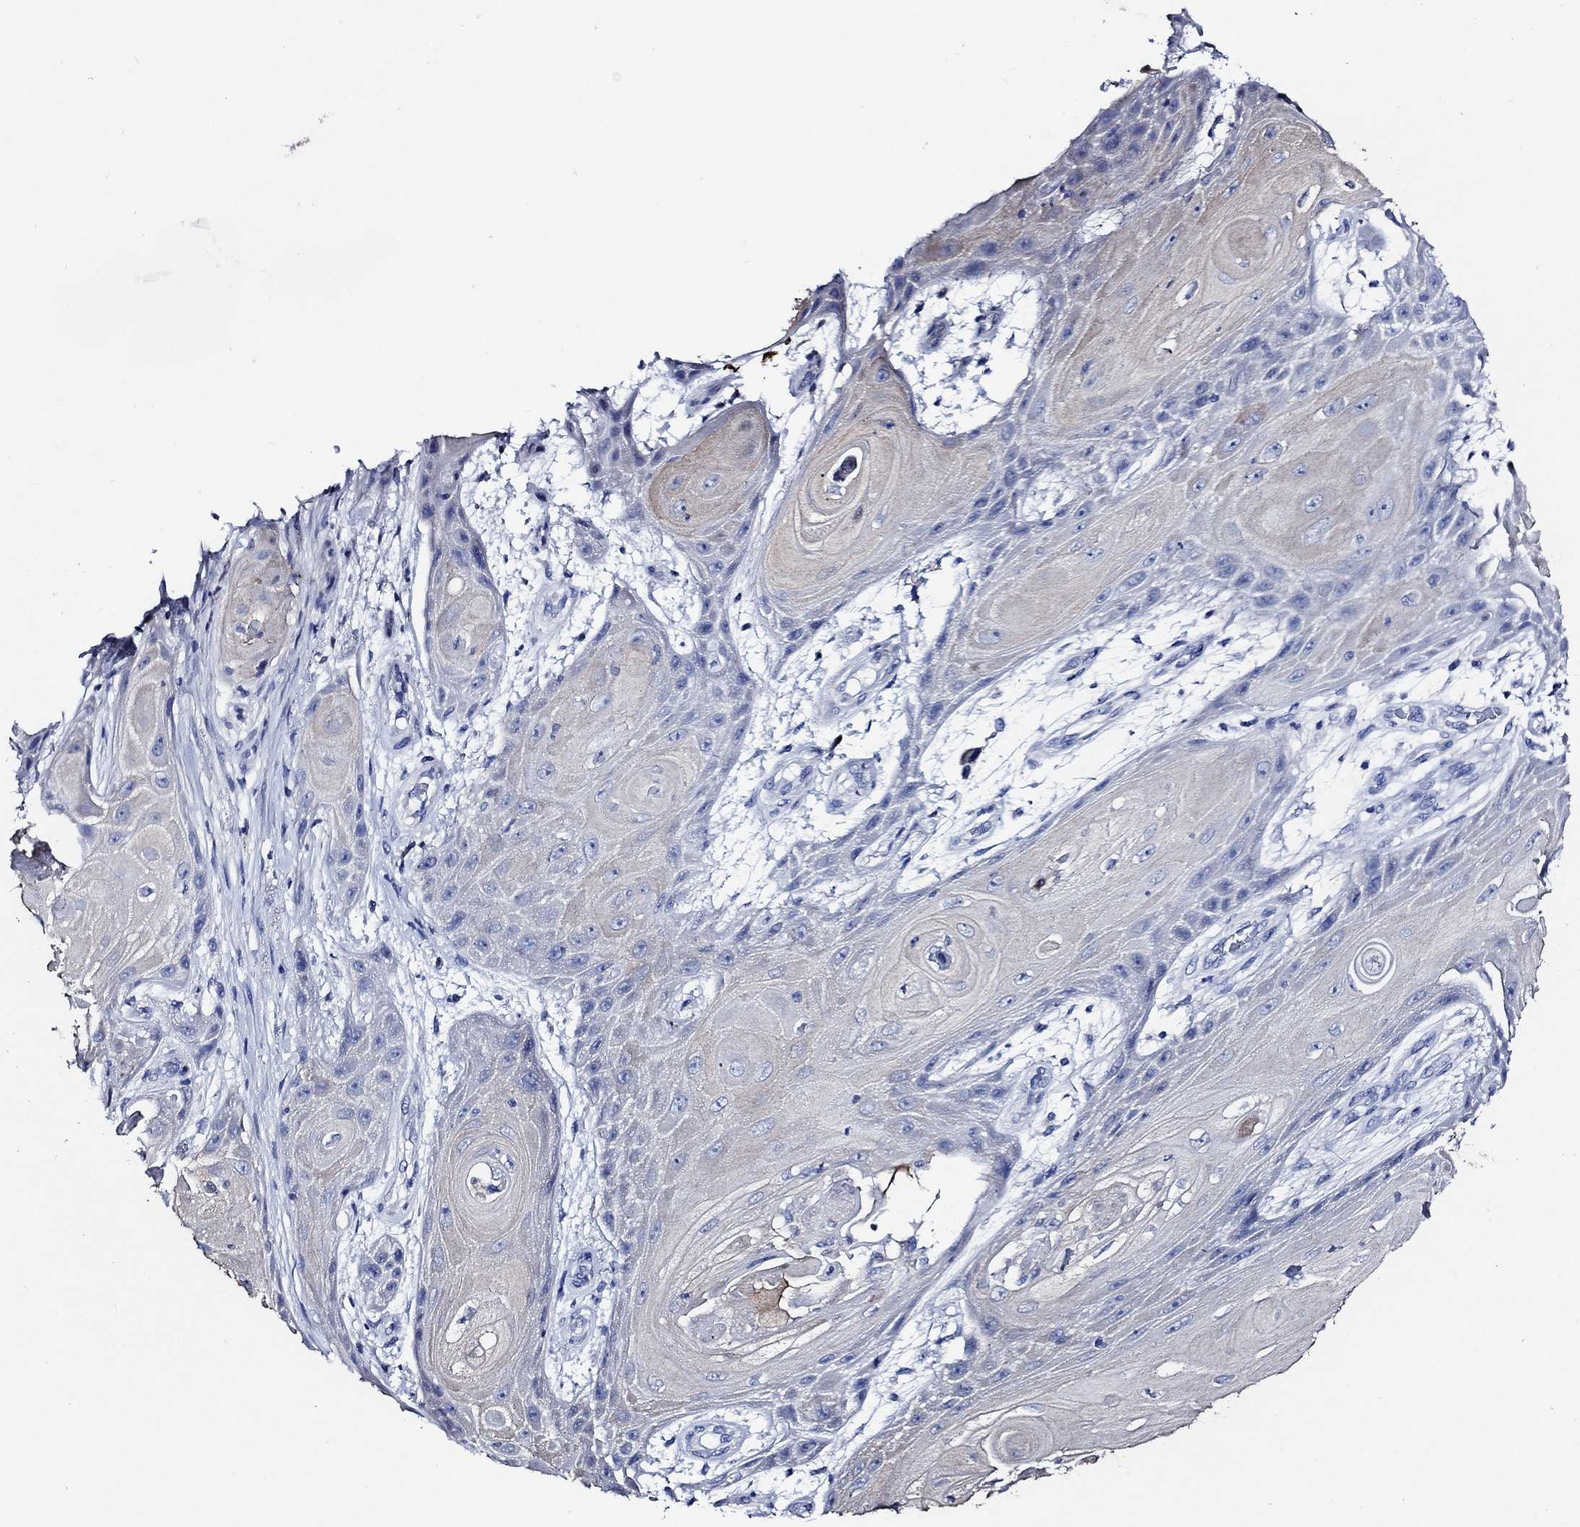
{"staining": {"intensity": "weak", "quantity": "<25%", "location": "cytoplasmic/membranous"}, "tissue": "skin cancer", "cell_type": "Tumor cells", "image_type": "cancer", "snomed": [{"axis": "morphology", "description": "Squamous cell carcinoma, NOS"}, {"axis": "topography", "description": "Skin"}], "caption": "Immunohistochemistry (IHC) micrograph of skin cancer stained for a protein (brown), which shows no positivity in tumor cells.", "gene": "WDR62", "patient": {"sex": "male", "age": 62}}